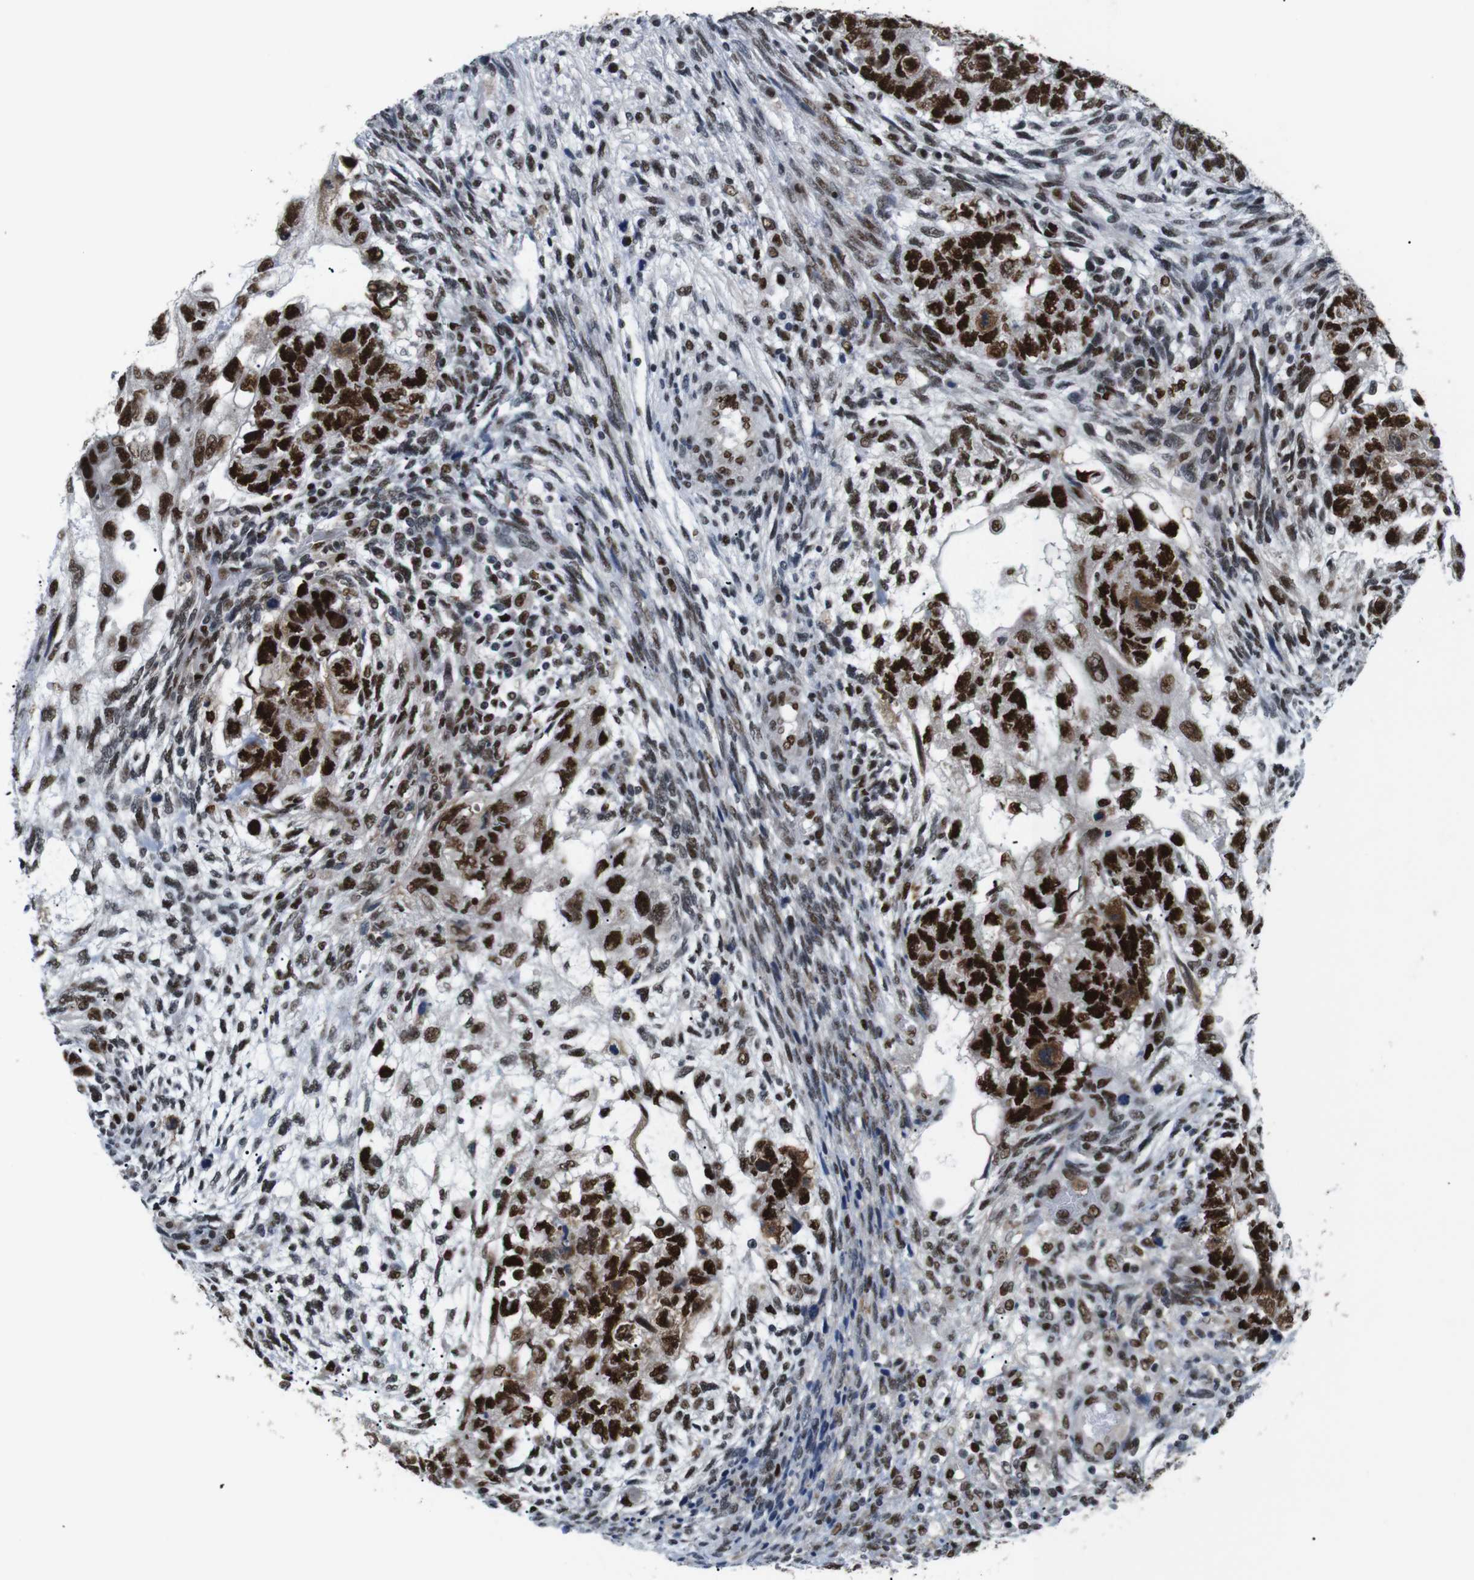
{"staining": {"intensity": "strong", "quantity": ">75%", "location": "nuclear"}, "tissue": "testis cancer", "cell_type": "Tumor cells", "image_type": "cancer", "snomed": [{"axis": "morphology", "description": "Normal tissue, NOS"}, {"axis": "morphology", "description": "Carcinoma, Embryonal, NOS"}, {"axis": "topography", "description": "Testis"}], "caption": "Testis embryonal carcinoma stained for a protein (brown) reveals strong nuclear positive staining in approximately >75% of tumor cells.", "gene": "PSME3", "patient": {"sex": "male", "age": 36}}